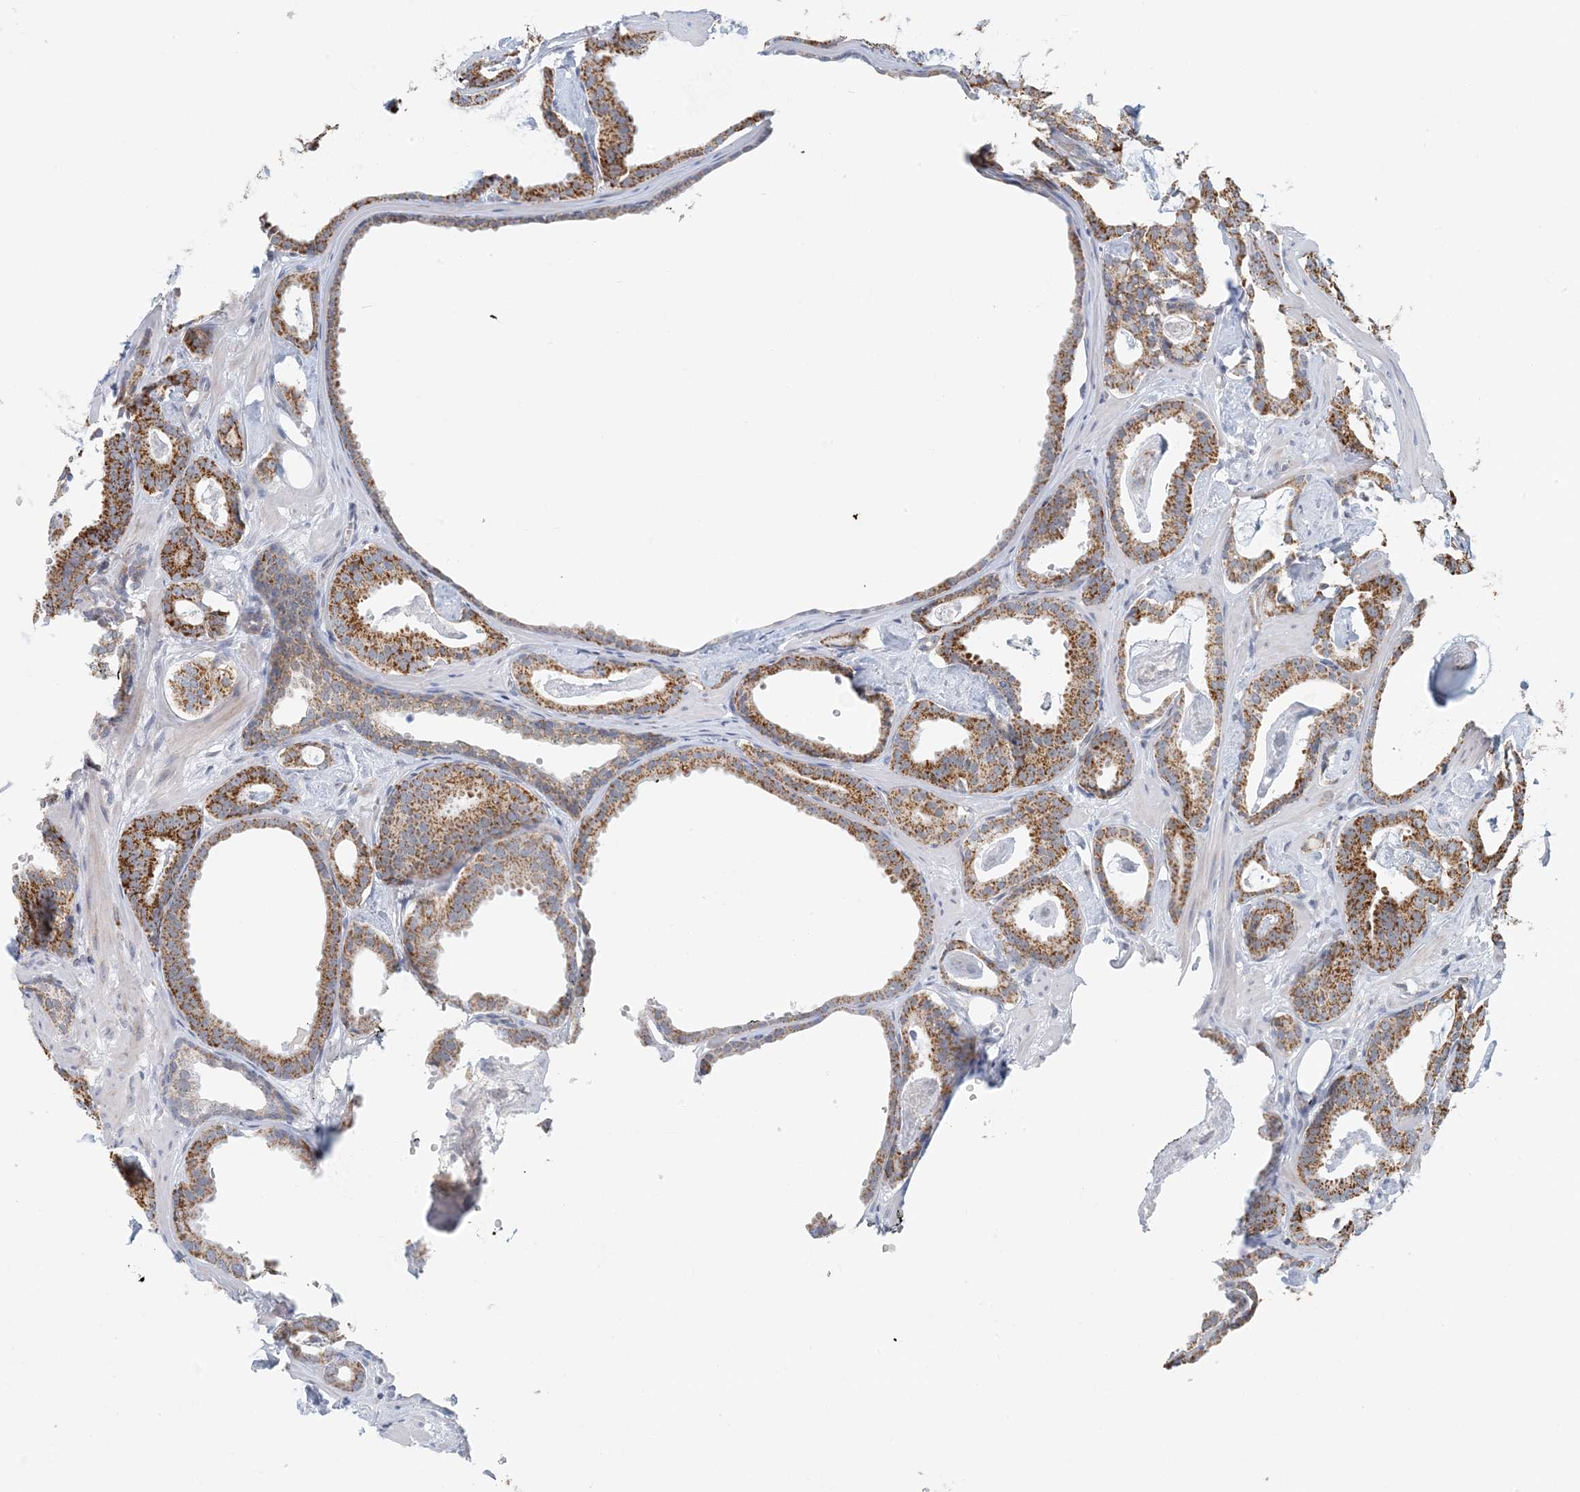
{"staining": {"intensity": "moderate", "quantity": ">75%", "location": "cytoplasmic/membranous"}, "tissue": "prostate cancer", "cell_type": "Tumor cells", "image_type": "cancer", "snomed": [{"axis": "morphology", "description": "Adenocarcinoma, Low grade"}, {"axis": "topography", "description": "Prostate"}], "caption": "Prostate adenocarcinoma (low-grade) stained with IHC demonstrates moderate cytoplasmic/membranous positivity in about >75% of tumor cells.", "gene": "BDH1", "patient": {"sex": "male", "age": 53}}